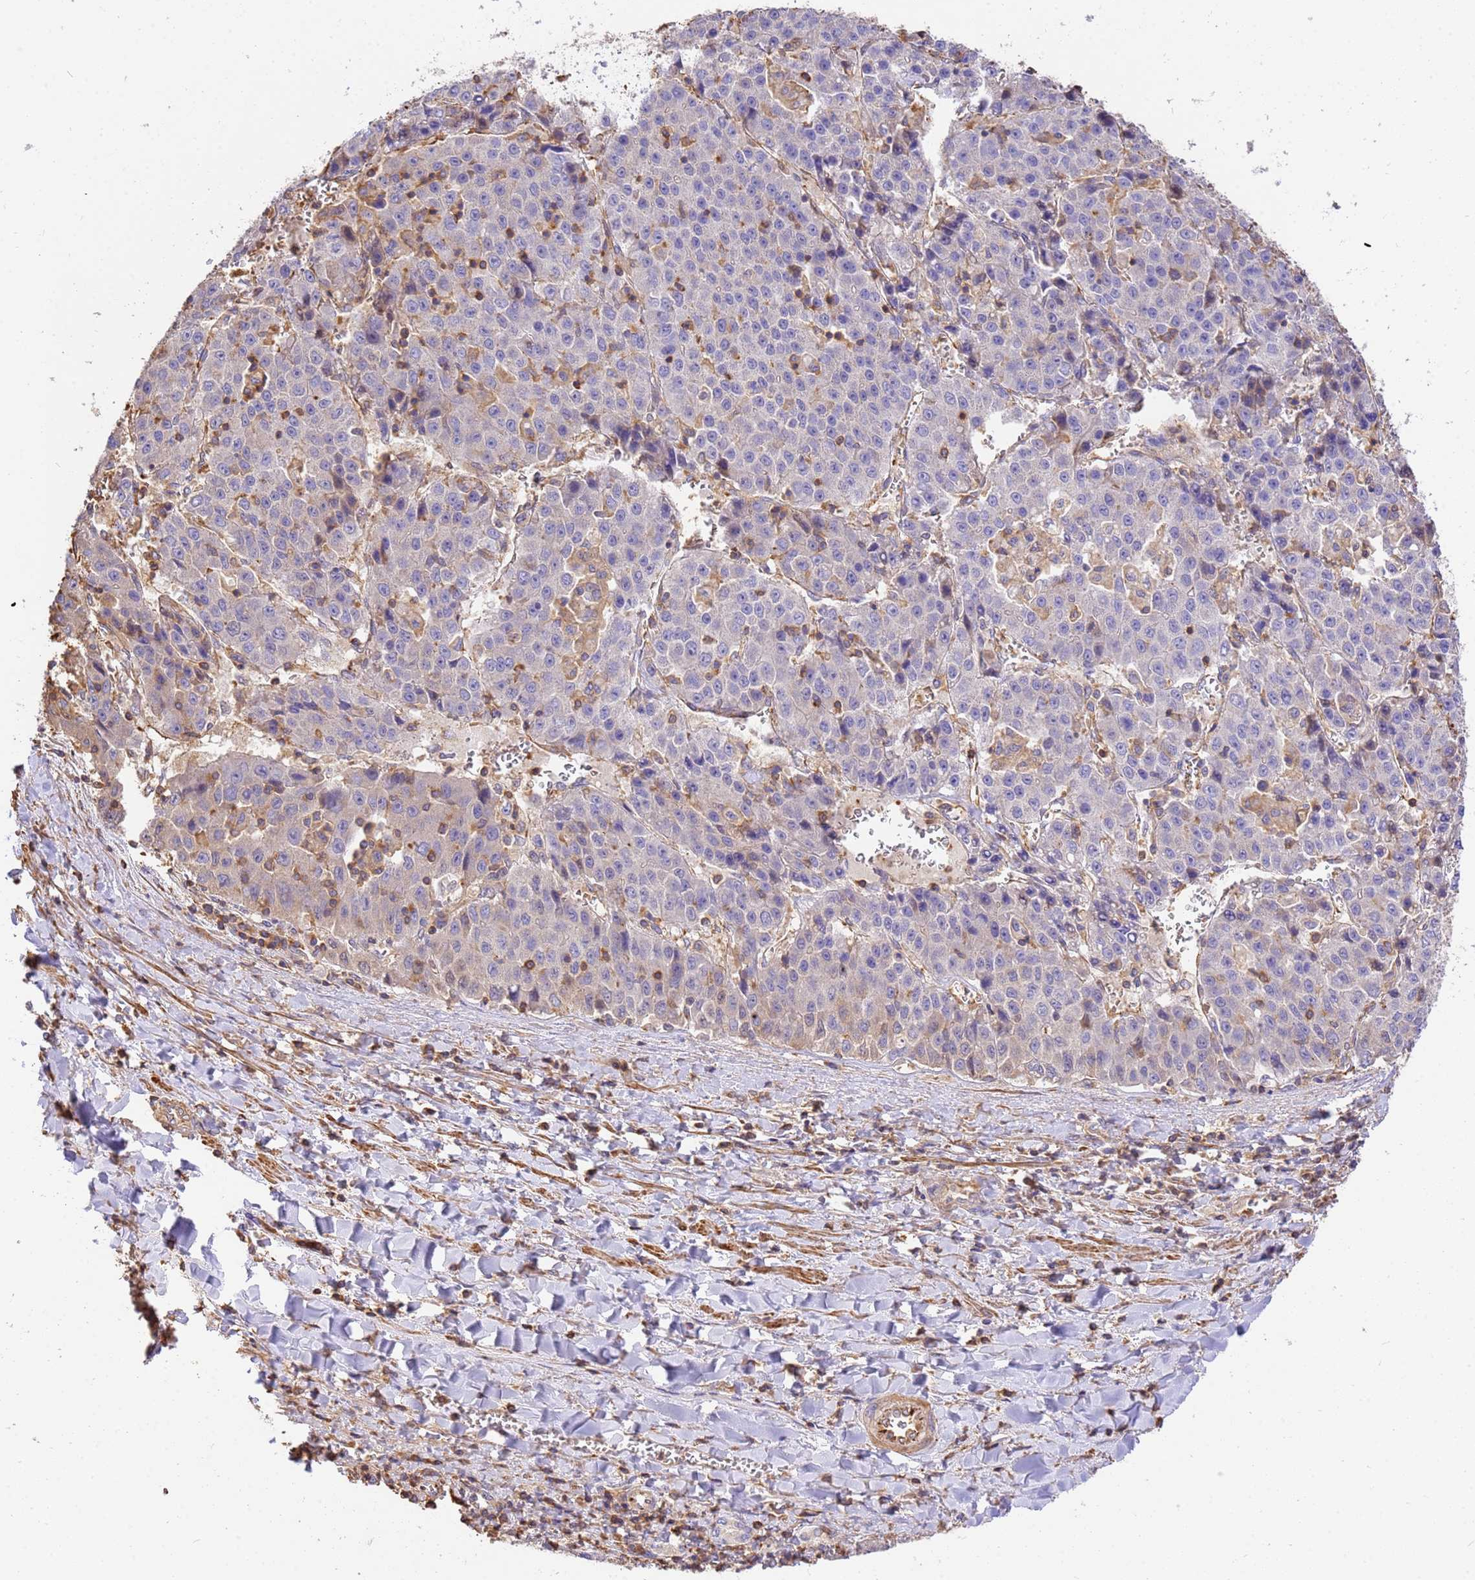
{"staining": {"intensity": "negative", "quantity": "none", "location": "none"}, "tissue": "liver cancer", "cell_type": "Tumor cells", "image_type": "cancer", "snomed": [{"axis": "morphology", "description": "Carcinoma, Hepatocellular, NOS"}, {"axis": "topography", "description": "Liver"}], "caption": "This is an immunohistochemistry (IHC) photomicrograph of liver cancer (hepatocellular carcinoma). There is no positivity in tumor cells.", "gene": "WDR64", "patient": {"sex": "female", "age": 53}}